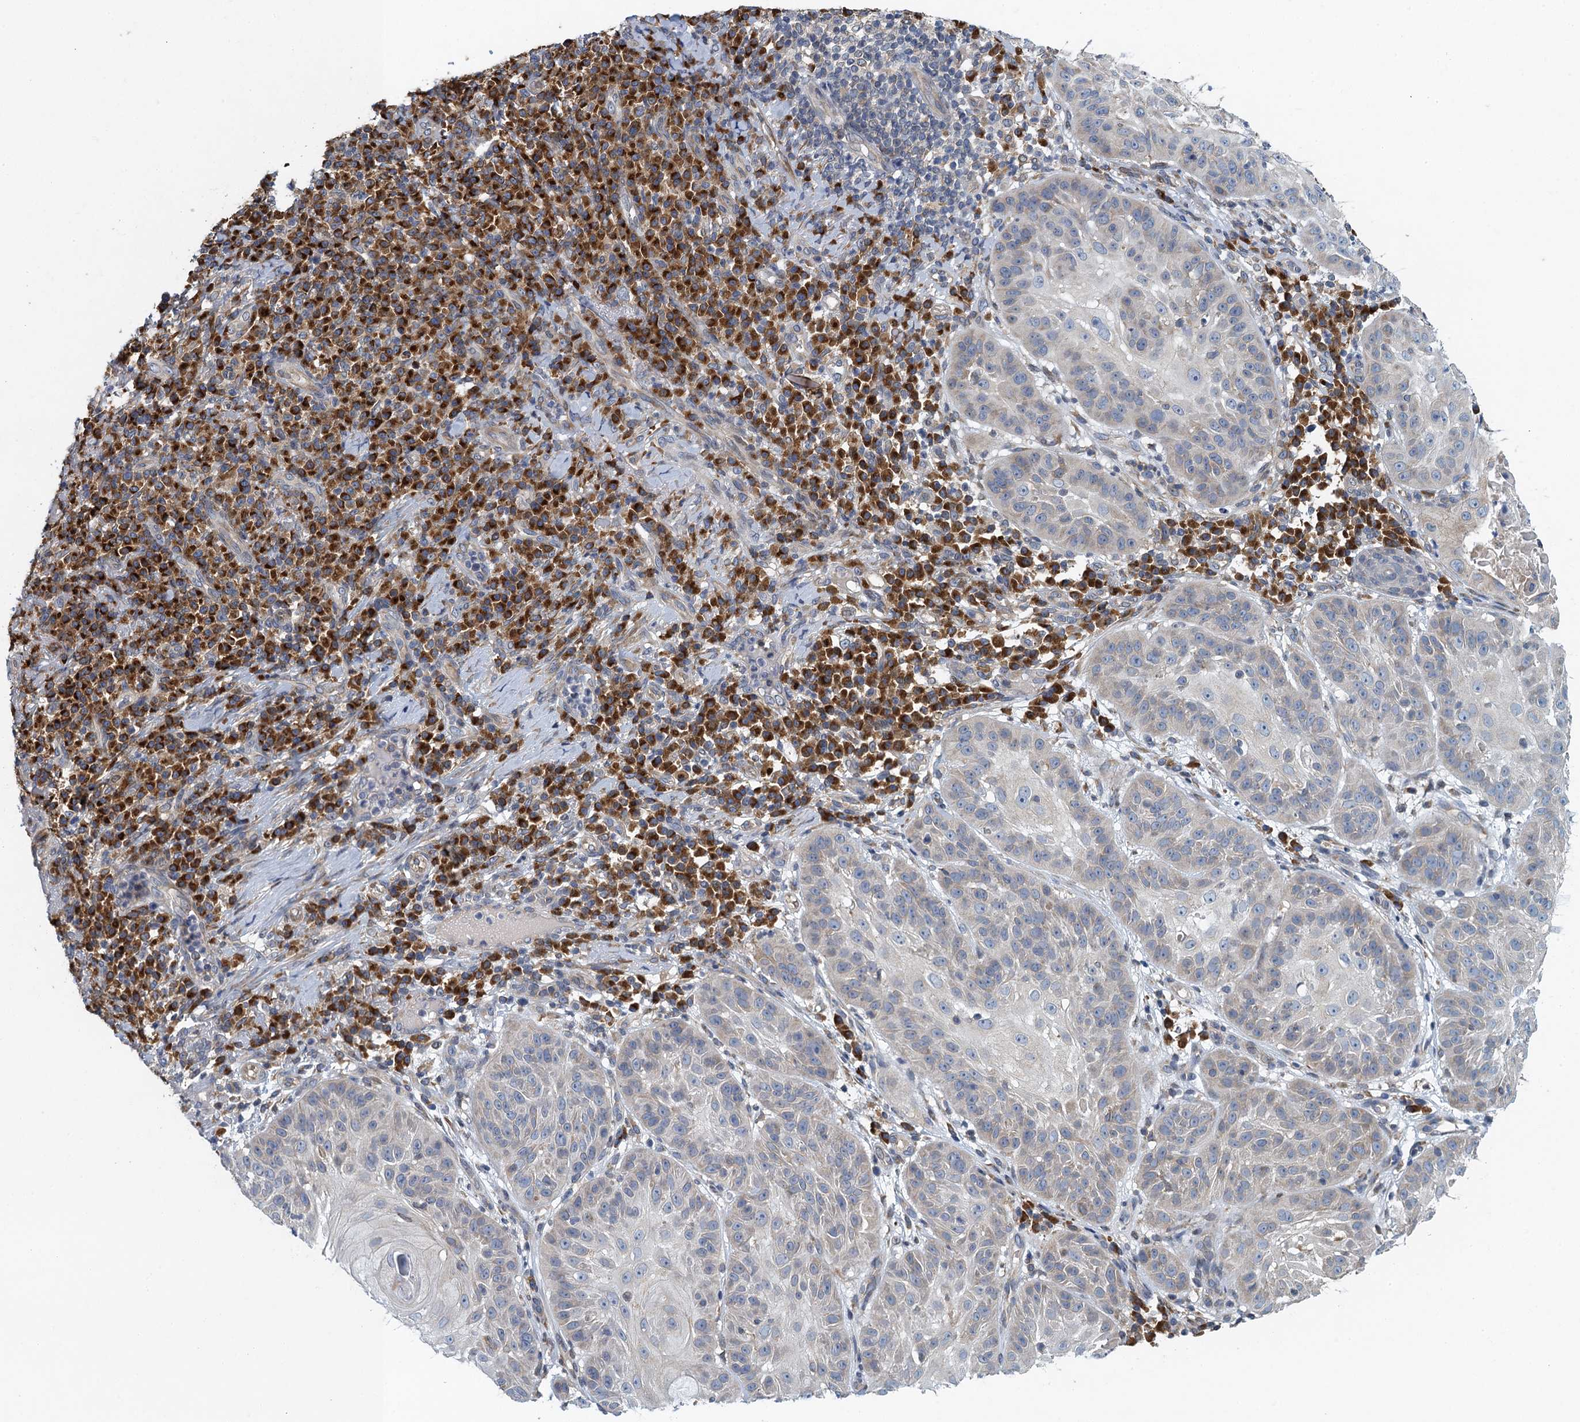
{"staining": {"intensity": "negative", "quantity": "none", "location": "none"}, "tissue": "skin cancer", "cell_type": "Tumor cells", "image_type": "cancer", "snomed": [{"axis": "morphology", "description": "Normal tissue, NOS"}, {"axis": "morphology", "description": "Basal cell carcinoma"}, {"axis": "topography", "description": "Skin"}], "caption": "This is an immunohistochemistry histopathology image of human basal cell carcinoma (skin). There is no positivity in tumor cells.", "gene": "ALG2", "patient": {"sex": "male", "age": 93}}